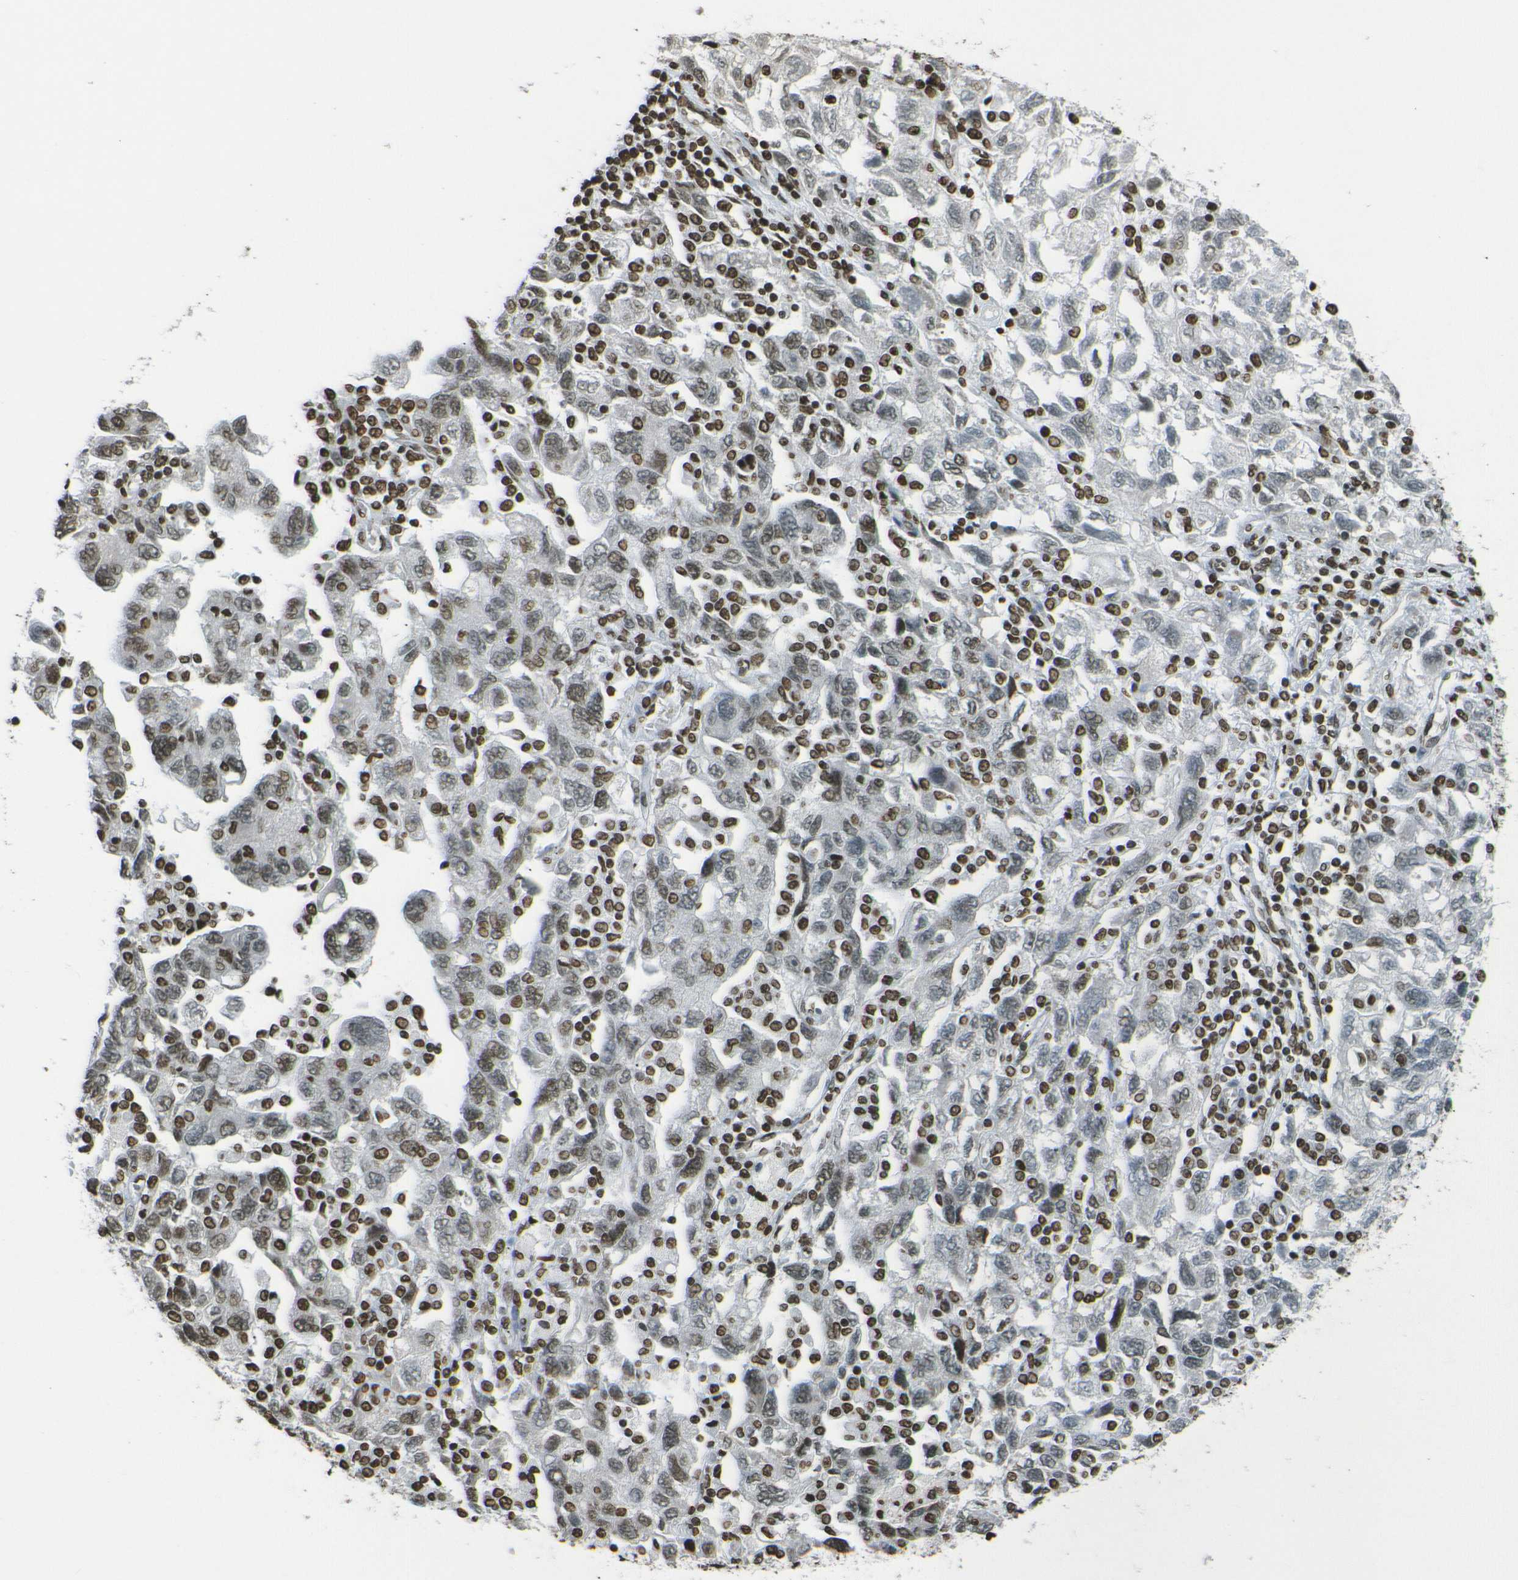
{"staining": {"intensity": "weak", "quantity": "25%-75%", "location": "nuclear"}, "tissue": "ovarian cancer", "cell_type": "Tumor cells", "image_type": "cancer", "snomed": [{"axis": "morphology", "description": "Carcinoma, NOS"}, {"axis": "morphology", "description": "Cystadenocarcinoma, serous, NOS"}, {"axis": "topography", "description": "Ovary"}], "caption": "IHC of human ovarian cancer shows low levels of weak nuclear positivity in about 25%-75% of tumor cells. (Brightfield microscopy of DAB IHC at high magnification).", "gene": "H4C16", "patient": {"sex": "female", "age": 69}}